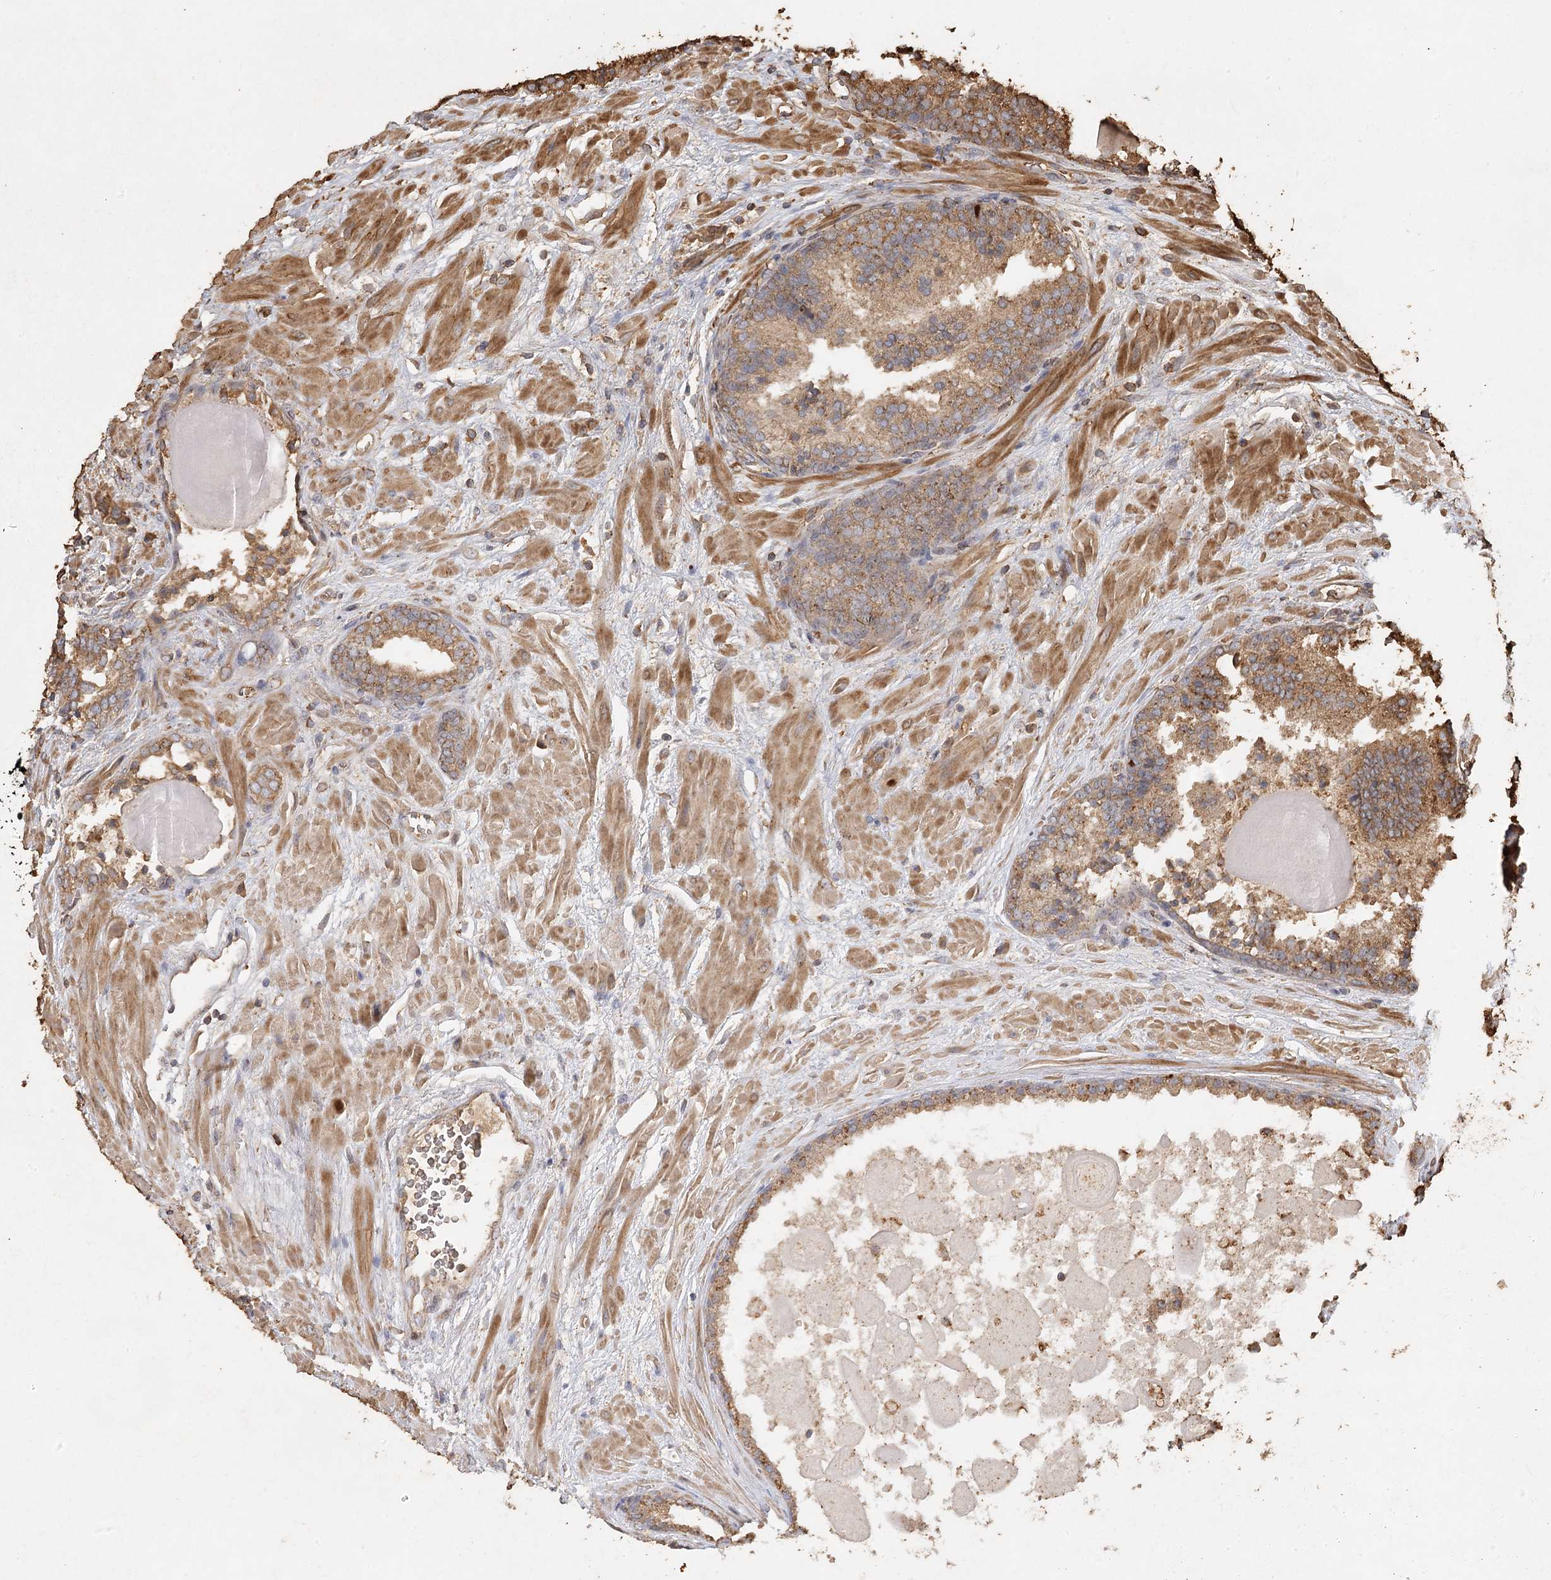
{"staining": {"intensity": "moderate", "quantity": ">75%", "location": "cytoplasmic/membranous"}, "tissue": "prostate cancer", "cell_type": "Tumor cells", "image_type": "cancer", "snomed": [{"axis": "morphology", "description": "Adenocarcinoma, High grade"}, {"axis": "topography", "description": "Prostate"}], "caption": "Prostate cancer tissue reveals moderate cytoplasmic/membranous expression in approximately >75% of tumor cells", "gene": "PIK3C2A", "patient": {"sex": "male", "age": 57}}